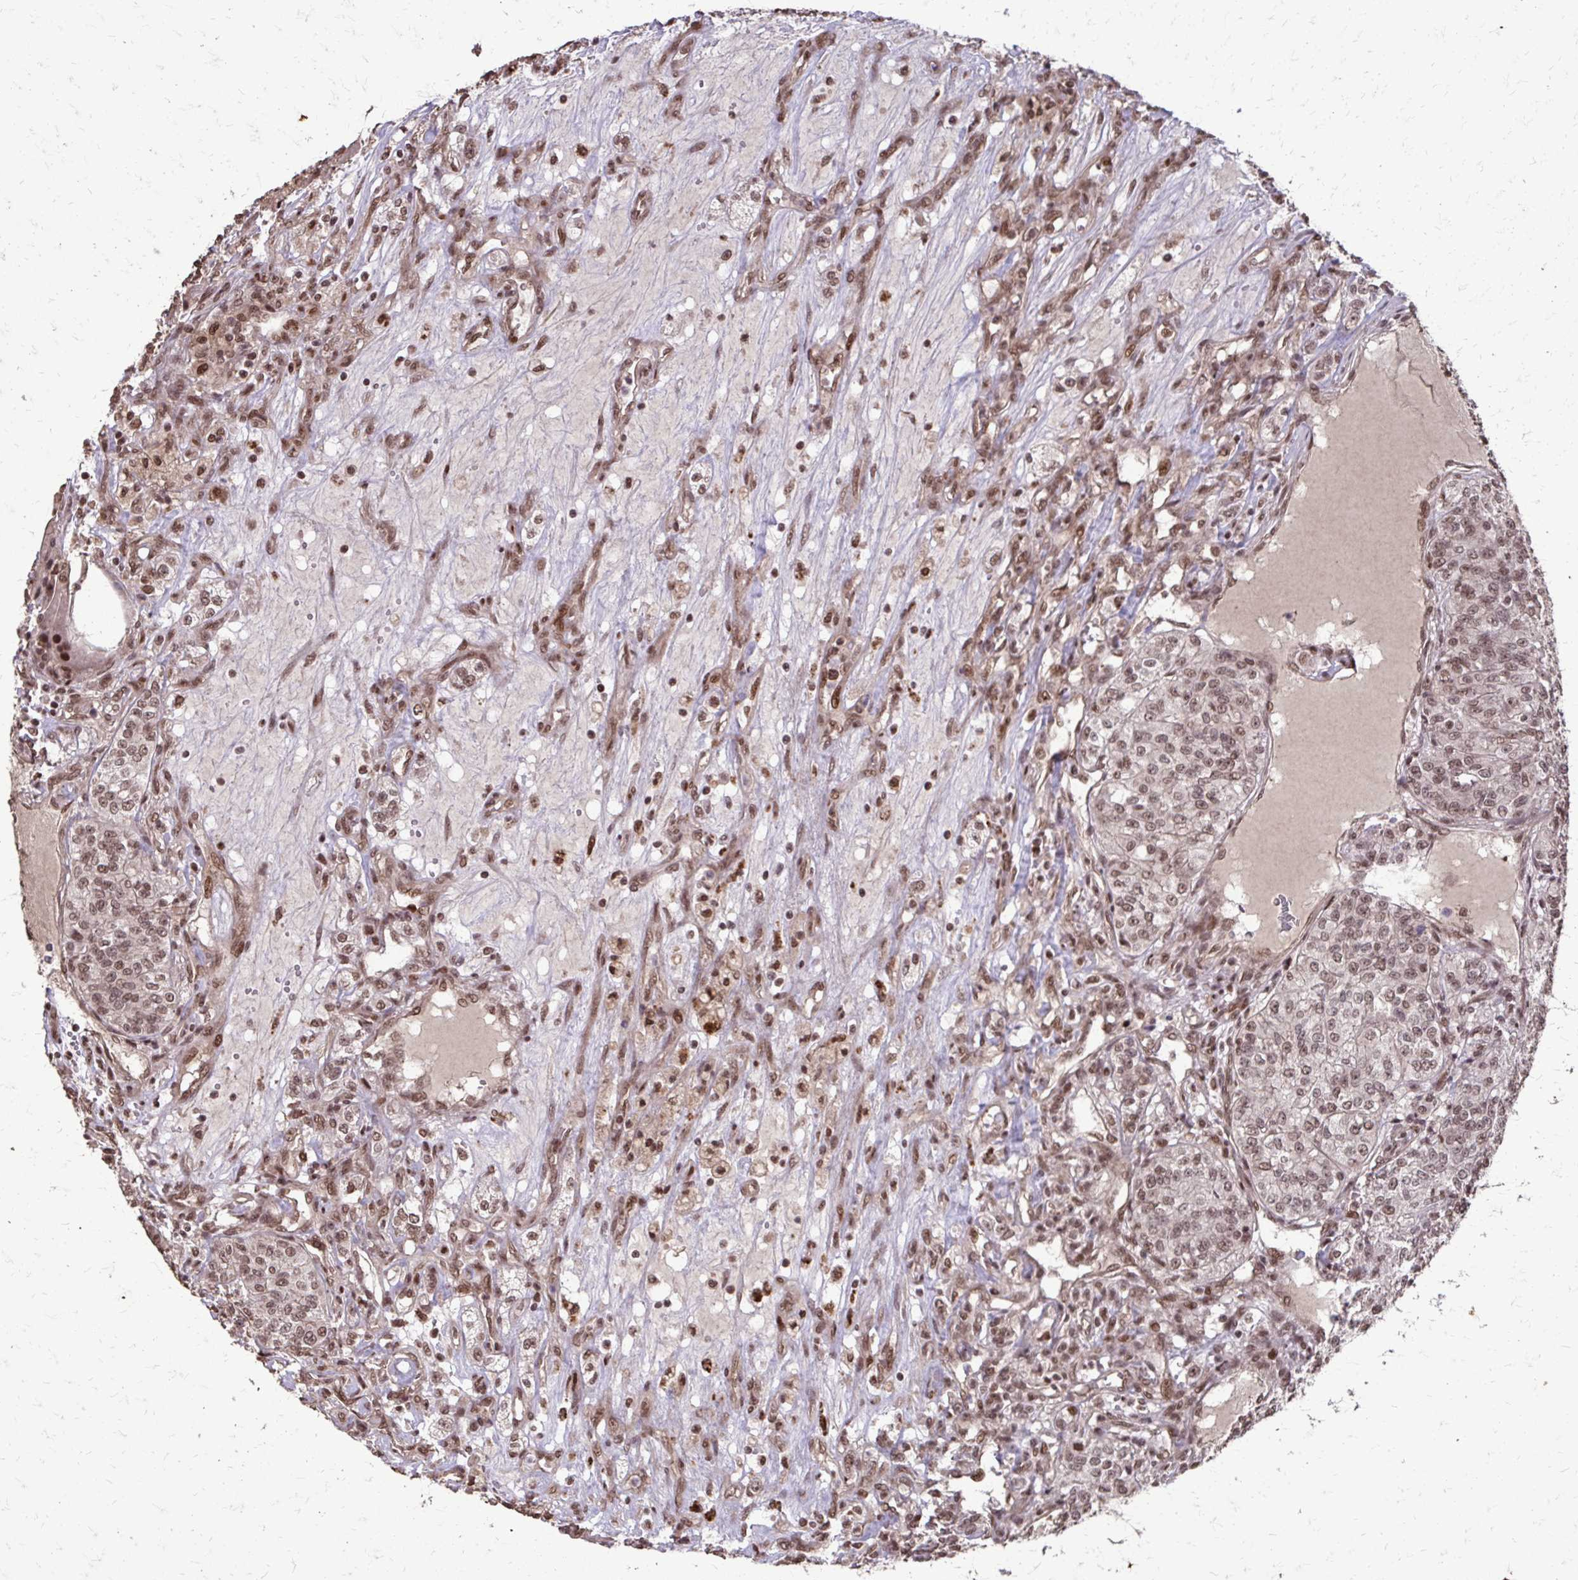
{"staining": {"intensity": "moderate", "quantity": ">75%", "location": "nuclear"}, "tissue": "renal cancer", "cell_type": "Tumor cells", "image_type": "cancer", "snomed": [{"axis": "morphology", "description": "Adenocarcinoma, NOS"}, {"axis": "topography", "description": "Kidney"}], "caption": "A high-resolution photomicrograph shows immunohistochemistry (IHC) staining of renal cancer (adenocarcinoma), which shows moderate nuclear staining in approximately >75% of tumor cells. Nuclei are stained in blue.", "gene": "SS18", "patient": {"sex": "female", "age": 63}}